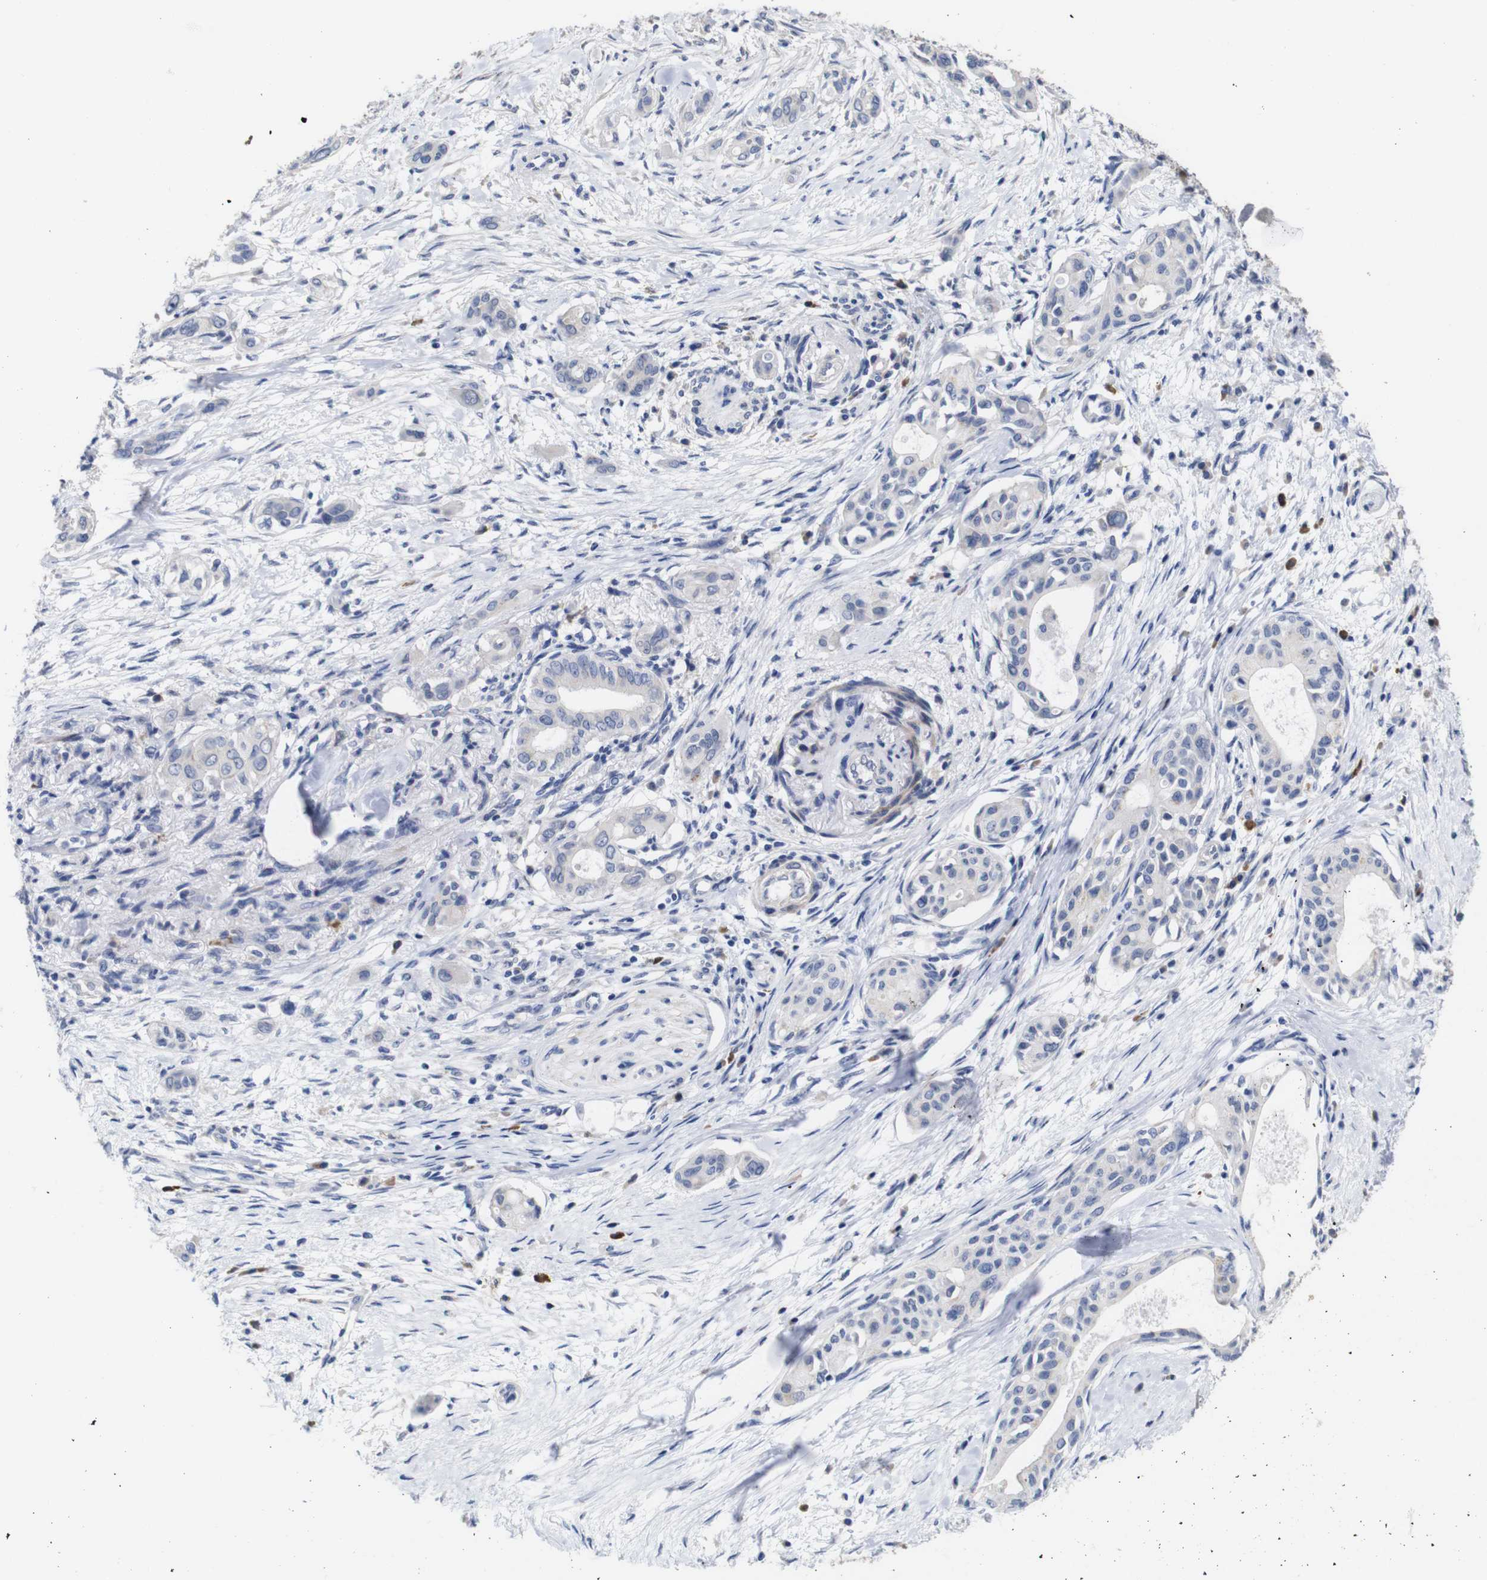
{"staining": {"intensity": "negative", "quantity": "none", "location": "none"}, "tissue": "pancreatic cancer", "cell_type": "Tumor cells", "image_type": "cancer", "snomed": [{"axis": "morphology", "description": "Adenocarcinoma, NOS"}, {"axis": "topography", "description": "Pancreas"}], "caption": "IHC of adenocarcinoma (pancreatic) reveals no expression in tumor cells. Brightfield microscopy of immunohistochemistry stained with DAB (3,3'-diaminobenzidine) (brown) and hematoxylin (blue), captured at high magnification.", "gene": "TCEAL9", "patient": {"sex": "female", "age": 60}}